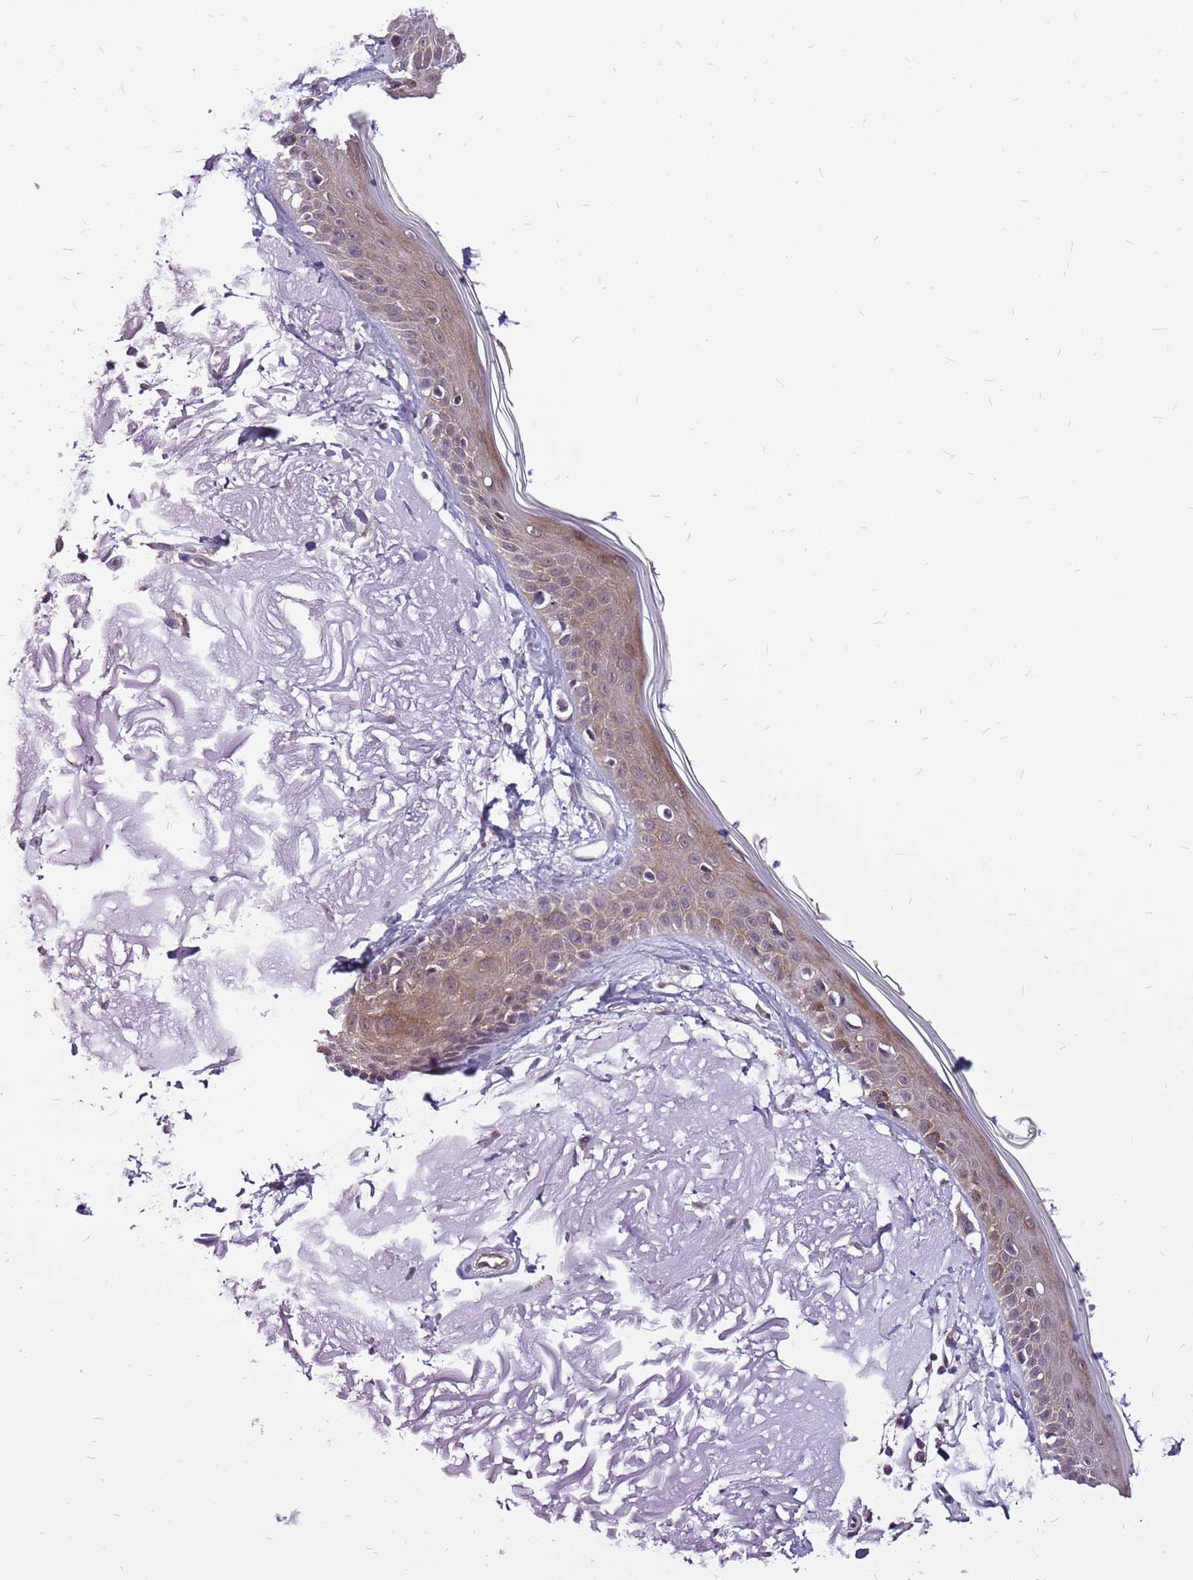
{"staining": {"intensity": "negative", "quantity": "none", "location": "none"}, "tissue": "skin", "cell_type": "Fibroblasts", "image_type": "normal", "snomed": [{"axis": "morphology", "description": "Normal tissue, NOS"}, {"axis": "topography", "description": "Skin"}, {"axis": "topography", "description": "Skeletal muscle"}], "caption": "Immunohistochemistry micrograph of benign human skin stained for a protein (brown), which demonstrates no staining in fibroblasts. The staining was performed using DAB (3,3'-diaminobenzidine) to visualize the protein expression in brown, while the nuclei were stained in blue with hematoxylin (Magnification: 20x).", "gene": "CCDC166", "patient": {"sex": "male", "age": 83}}